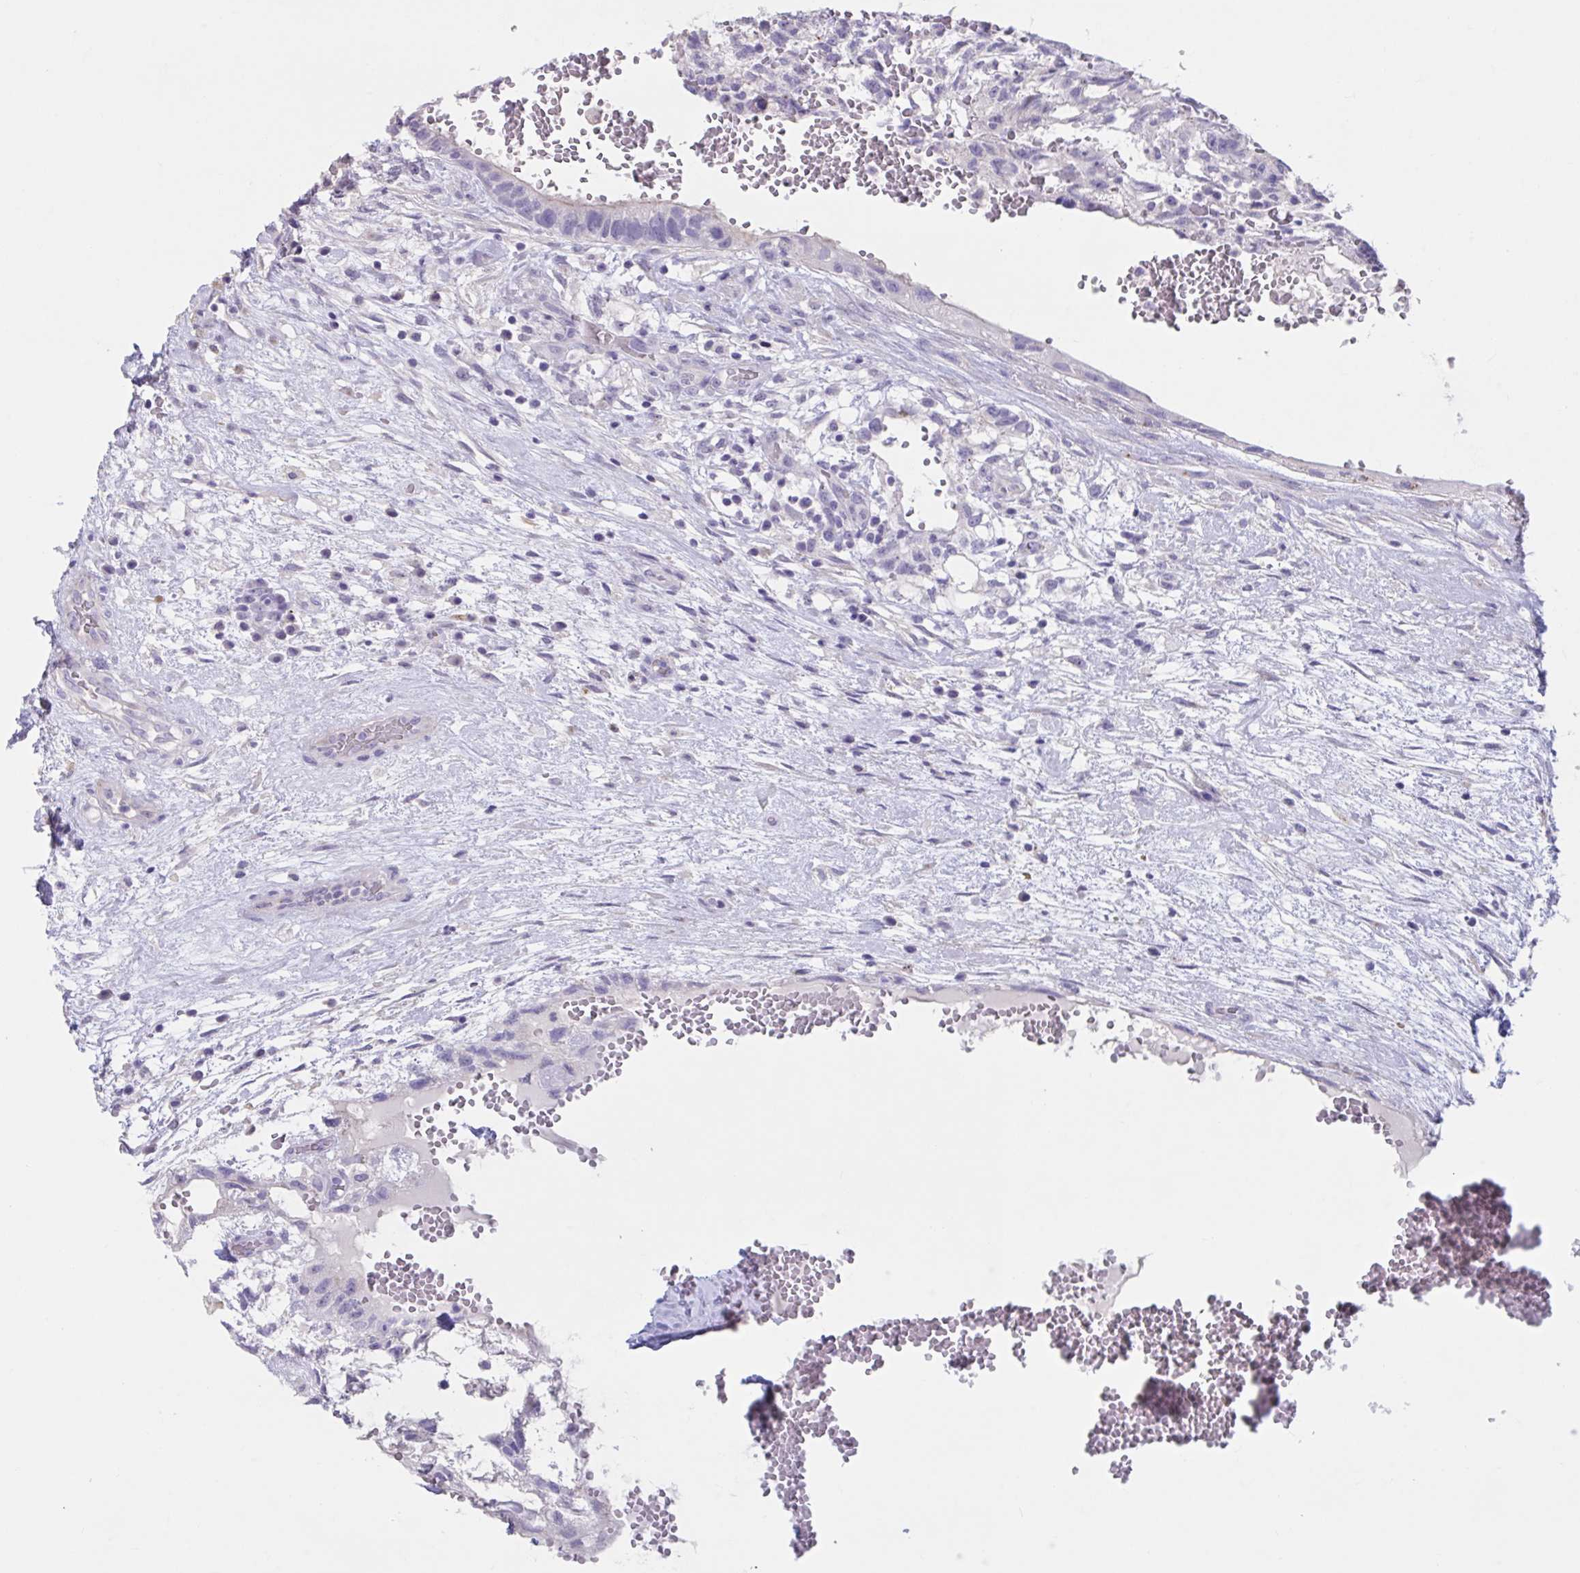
{"staining": {"intensity": "negative", "quantity": "none", "location": "none"}, "tissue": "testis cancer", "cell_type": "Tumor cells", "image_type": "cancer", "snomed": [{"axis": "morphology", "description": "Normal tissue, NOS"}, {"axis": "morphology", "description": "Carcinoma, Embryonal, NOS"}, {"axis": "topography", "description": "Testis"}], "caption": "The immunohistochemistry histopathology image has no significant staining in tumor cells of embryonal carcinoma (testis) tissue.", "gene": "GPR162", "patient": {"sex": "male", "age": 32}}